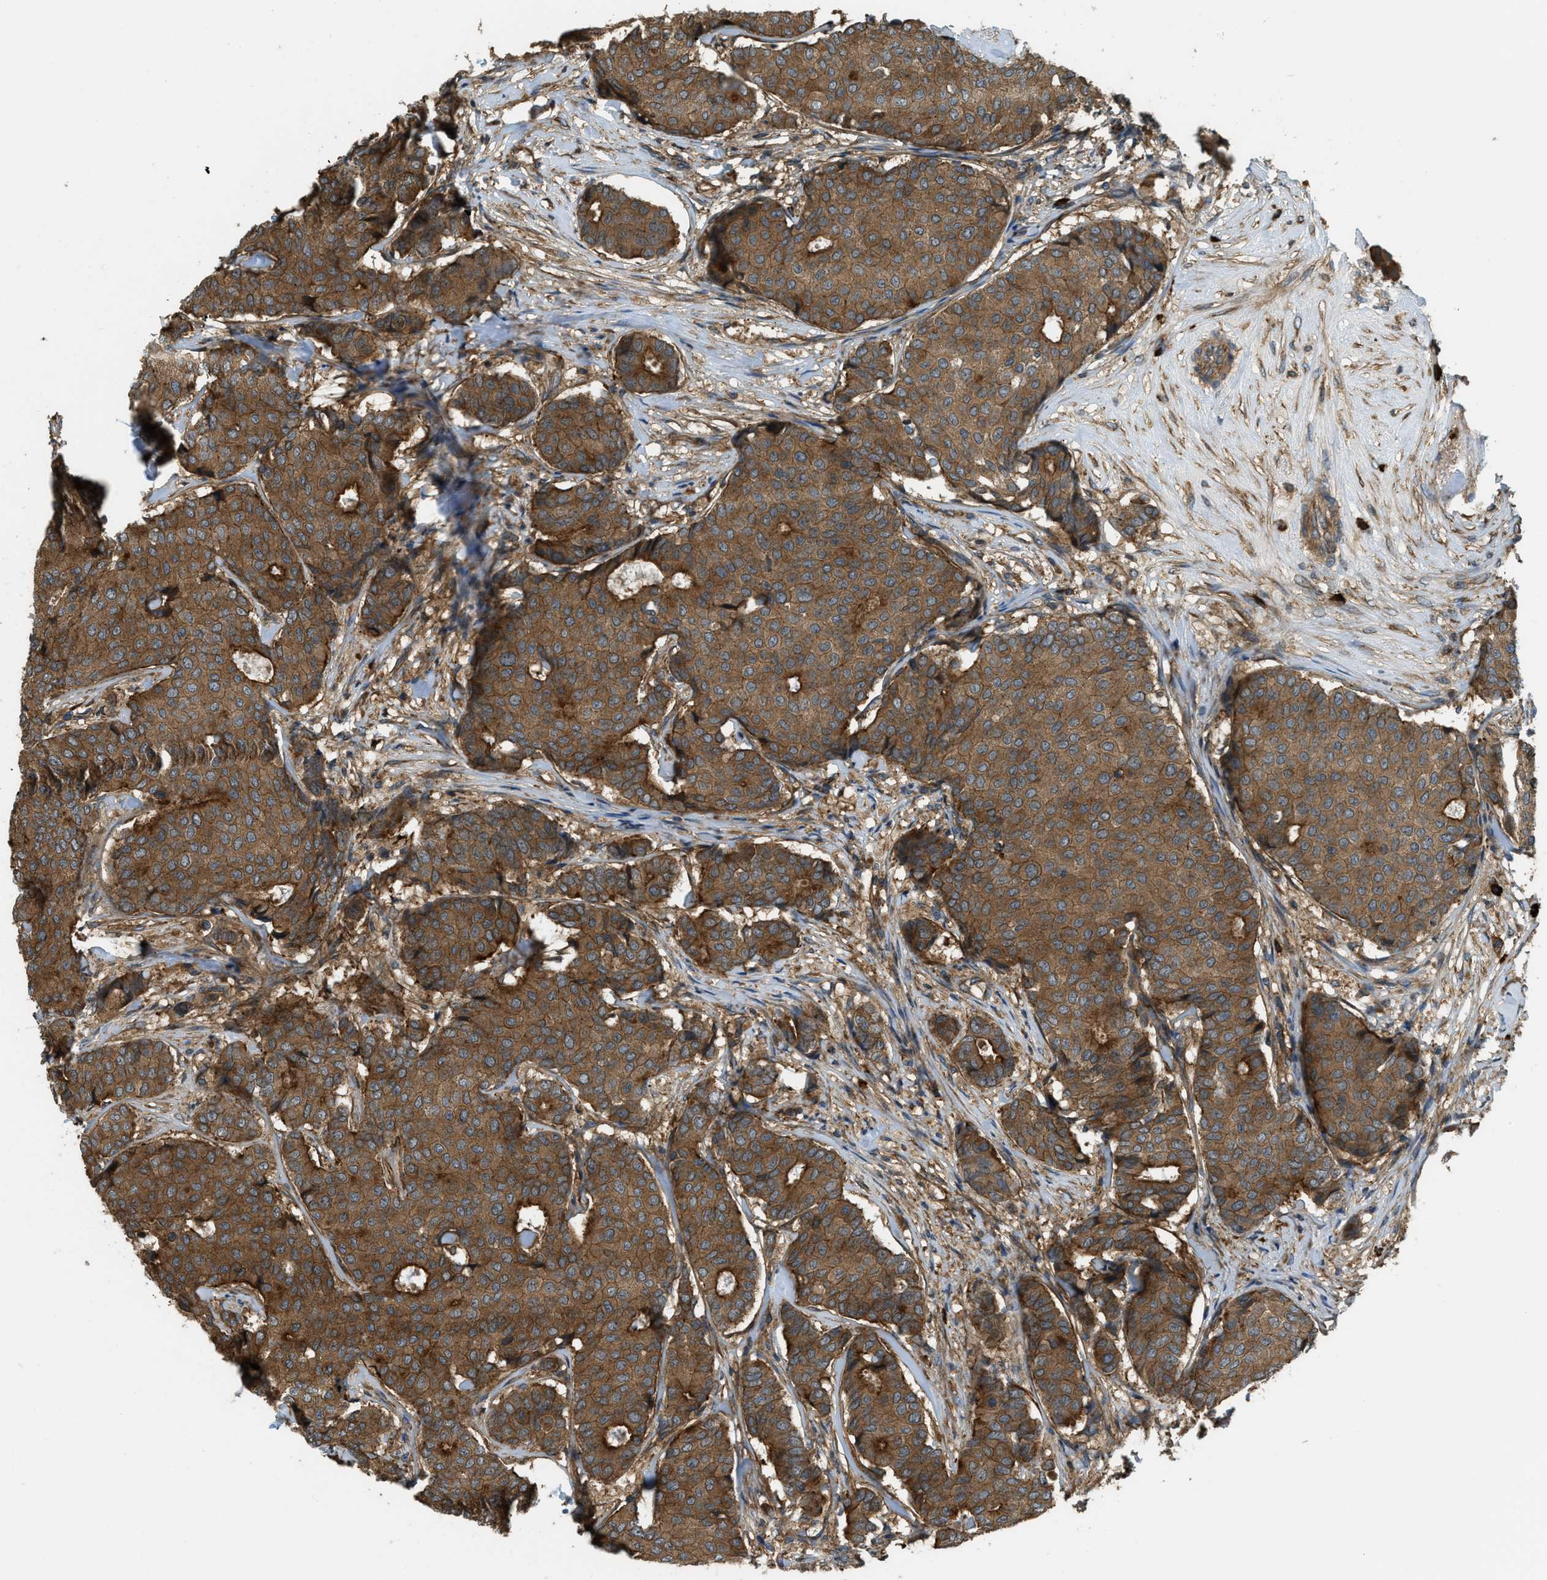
{"staining": {"intensity": "moderate", "quantity": ">75%", "location": "cytoplasmic/membranous"}, "tissue": "breast cancer", "cell_type": "Tumor cells", "image_type": "cancer", "snomed": [{"axis": "morphology", "description": "Duct carcinoma"}, {"axis": "topography", "description": "Breast"}], "caption": "Protein analysis of breast cancer (invasive ductal carcinoma) tissue demonstrates moderate cytoplasmic/membranous staining in about >75% of tumor cells.", "gene": "BAG4", "patient": {"sex": "female", "age": 75}}